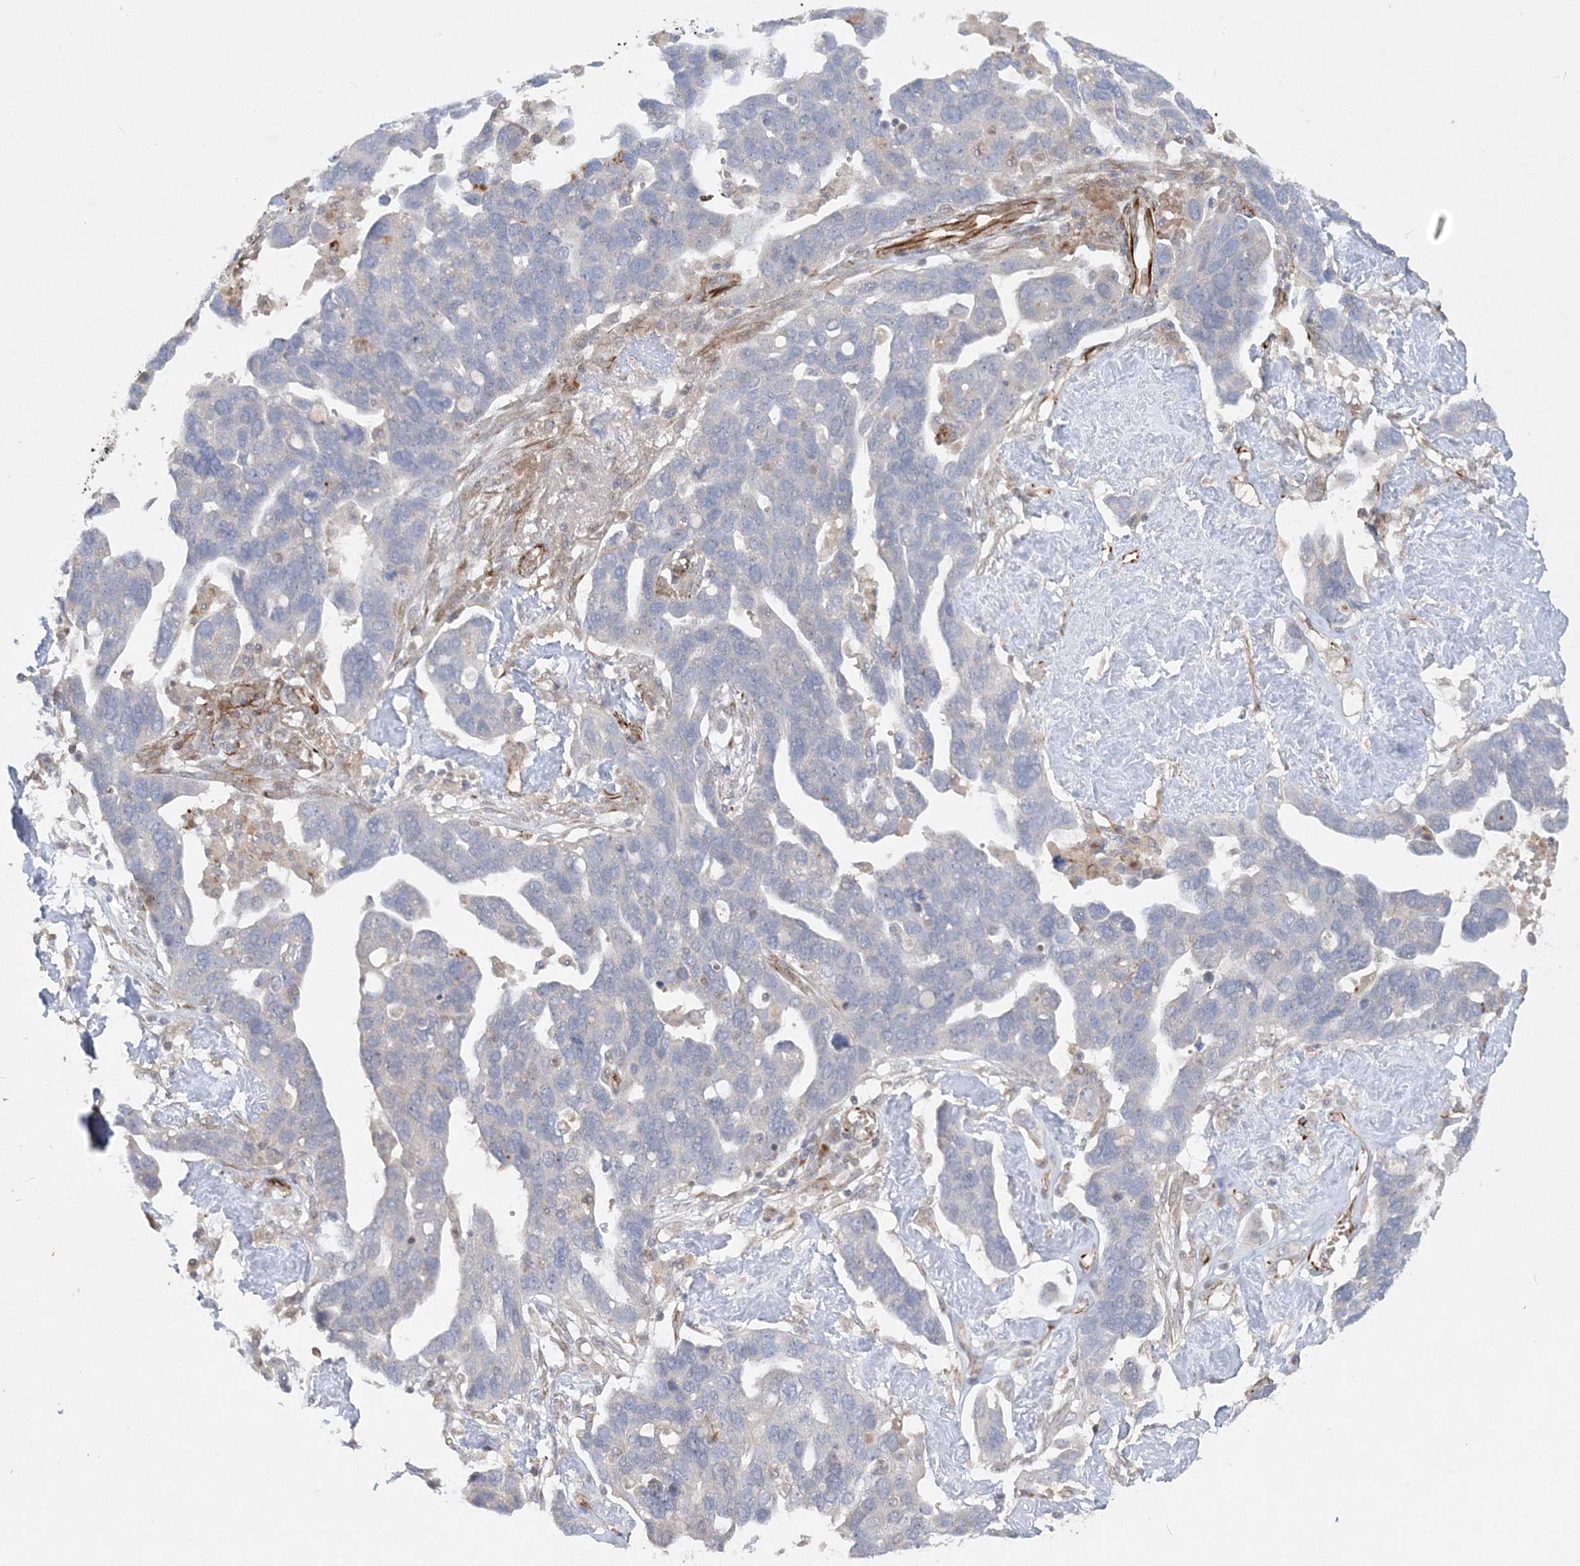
{"staining": {"intensity": "negative", "quantity": "none", "location": "none"}, "tissue": "ovarian cancer", "cell_type": "Tumor cells", "image_type": "cancer", "snomed": [{"axis": "morphology", "description": "Cystadenocarcinoma, serous, NOS"}, {"axis": "topography", "description": "Ovary"}], "caption": "Human ovarian cancer (serous cystadenocarcinoma) stained for a protein using IHC reveals no positivity in tumor cells.", "gene": "INPP1", "patient": {"sex": "female", "age": 54}}